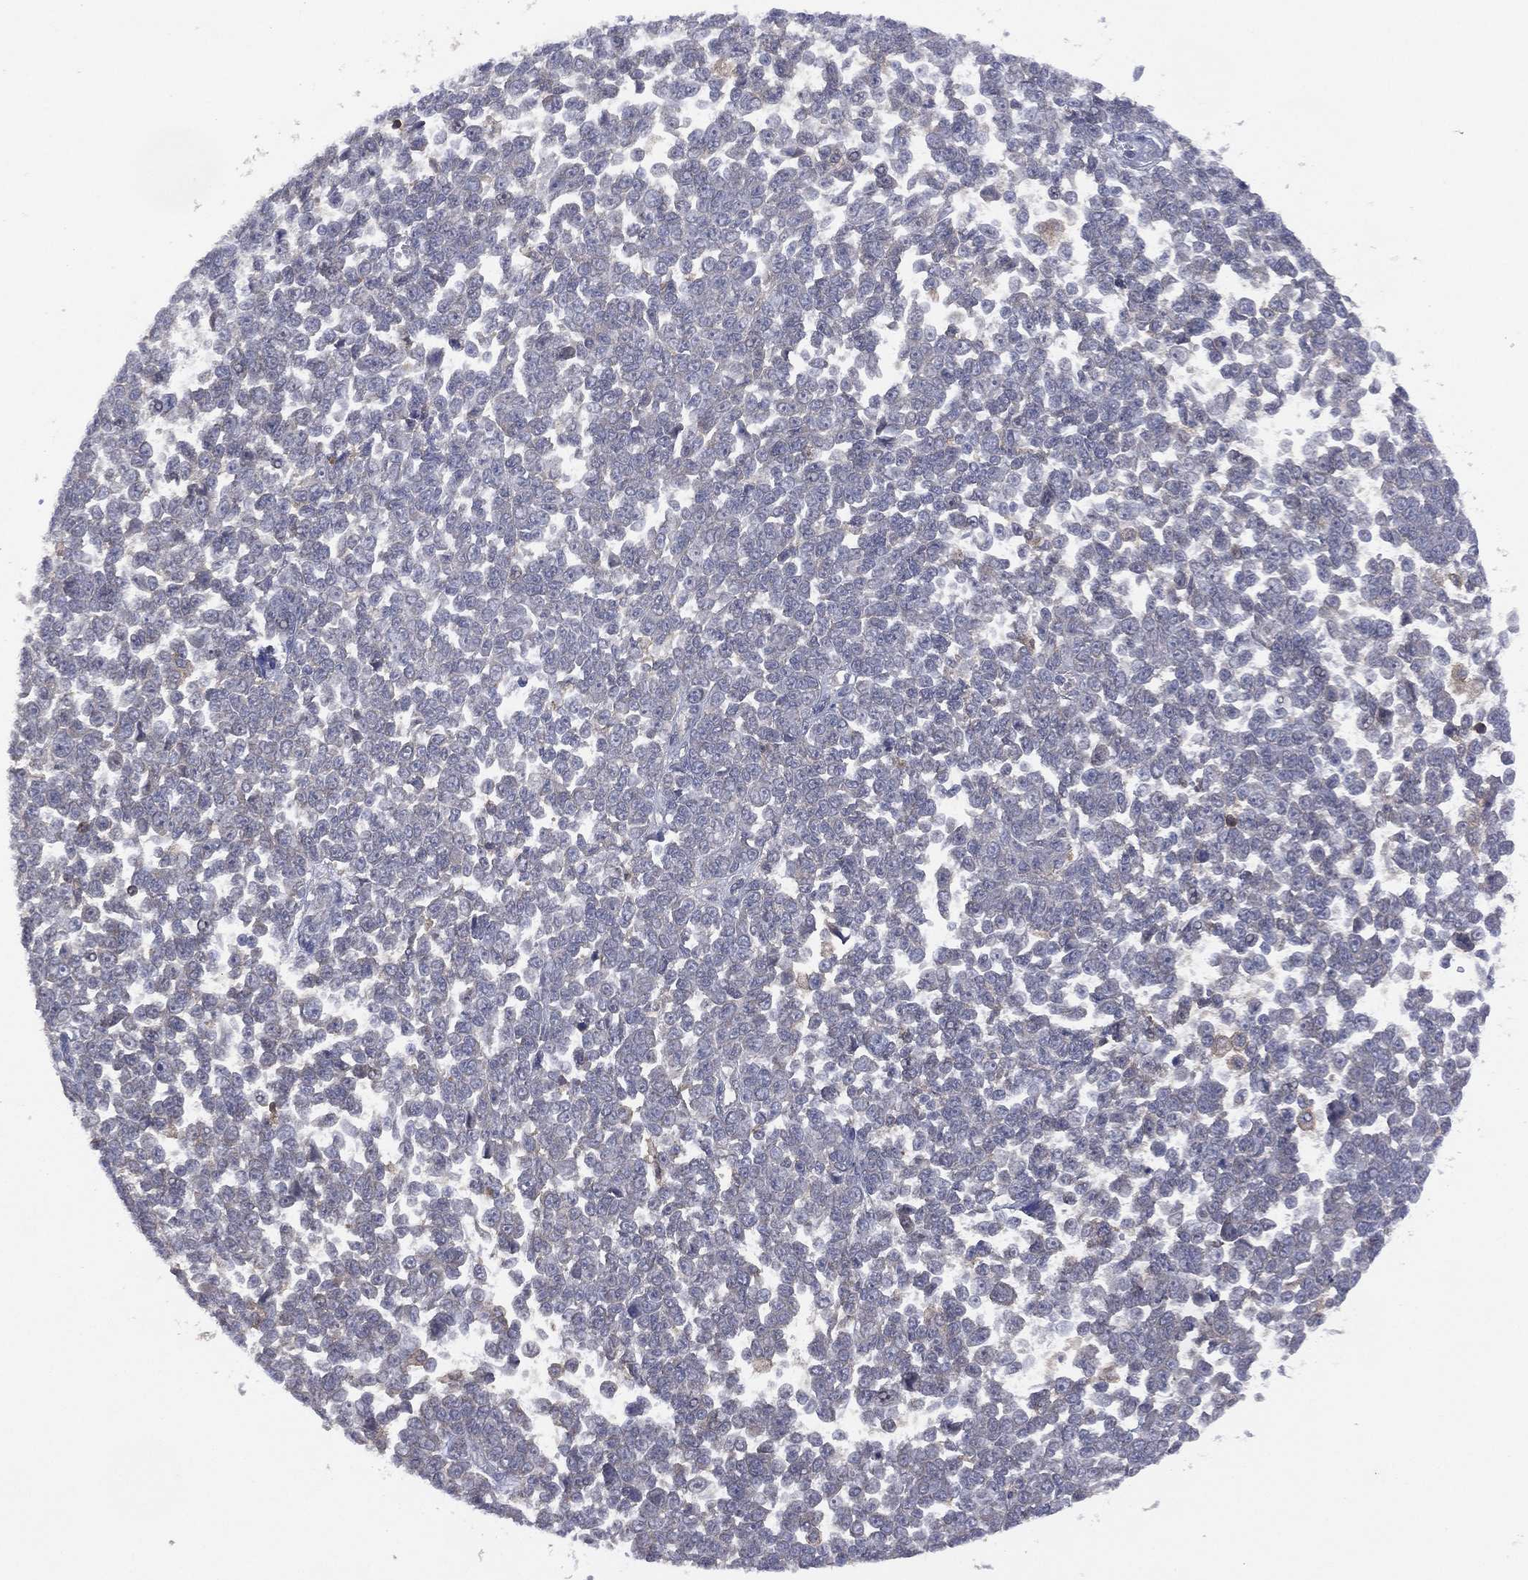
{"staining": {"intensity": "negative", "quantity": "none", "location": "none"}, "tissue": "melanoma", "cell_type": "Tumor cells", "image_type": "cancer", "snomed": [{"axis": "morphology", "description": "Malignant melanoma, NOS"}, {"axis": "topography", "description": "Skin"}], "caption": "Image shows no significant protein positivity in tumor cells of malignant melanoma.", "gene": "DOCK8", "patient": {"sex": "female", "age": 95}}